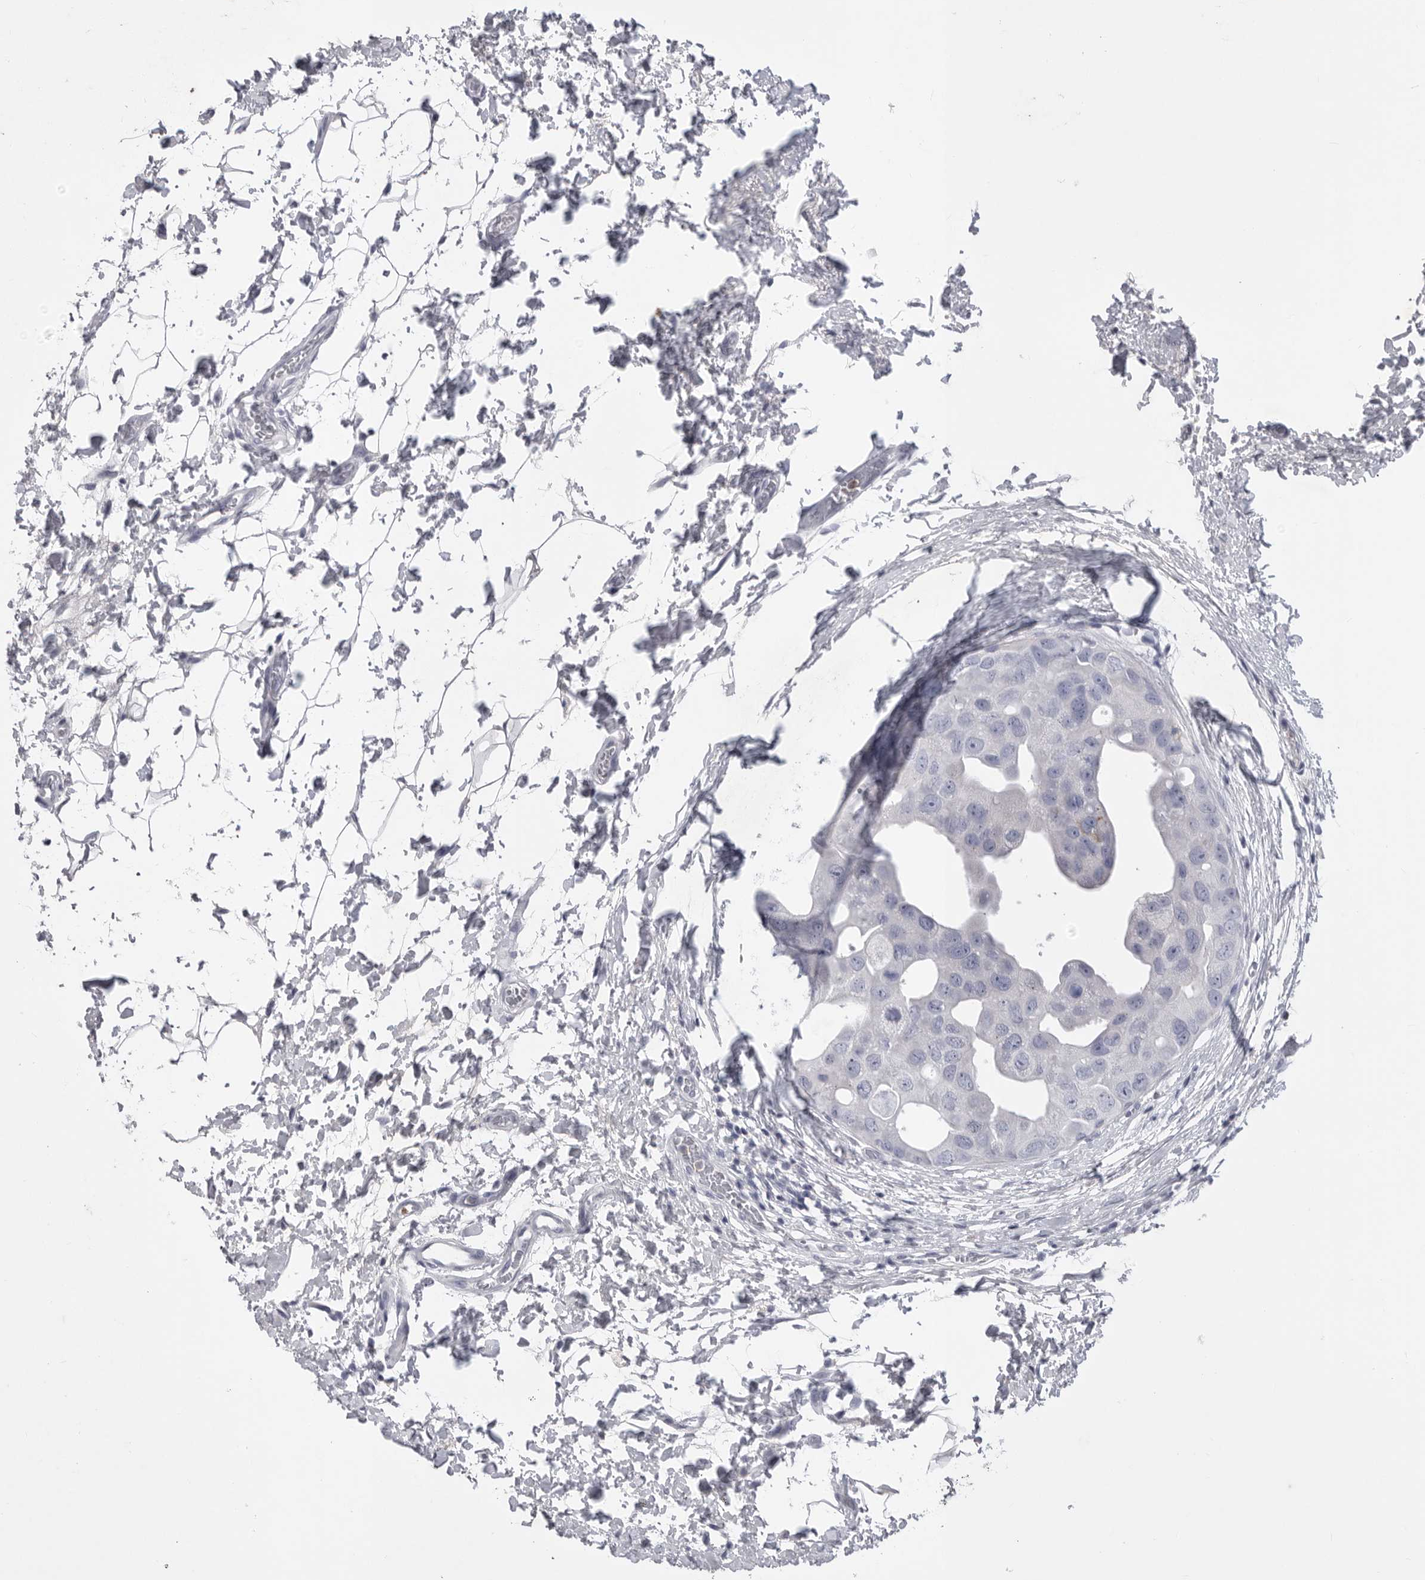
{"staining": {"intensity": "negative", "quantity": "none", "location": "none"}, "tissue": "breast cancer", "cell_type": "Tumor cells", "image_type": "cancer", "snomed": [{"axis": "morphology", "description": "Duct carcinoma"}, {"axis": "topography", "description": "Breast"}], "caption": "Immunohistochemistry photomicrograph of neoplastic tissue: intraductal carcinoma (breast) stained with DAB (3,3'-diaminobenzidine) demonstrates no significant protein expression in tumor cells. Brightfield microscopy of IHC stained with DAB (3,3'-diaminobenzidine) (brown) and hematoxylin (blue), captured at high magnification.", "gene": "SIGLEC10", "patient": {"sex": "female", "age": 62}}